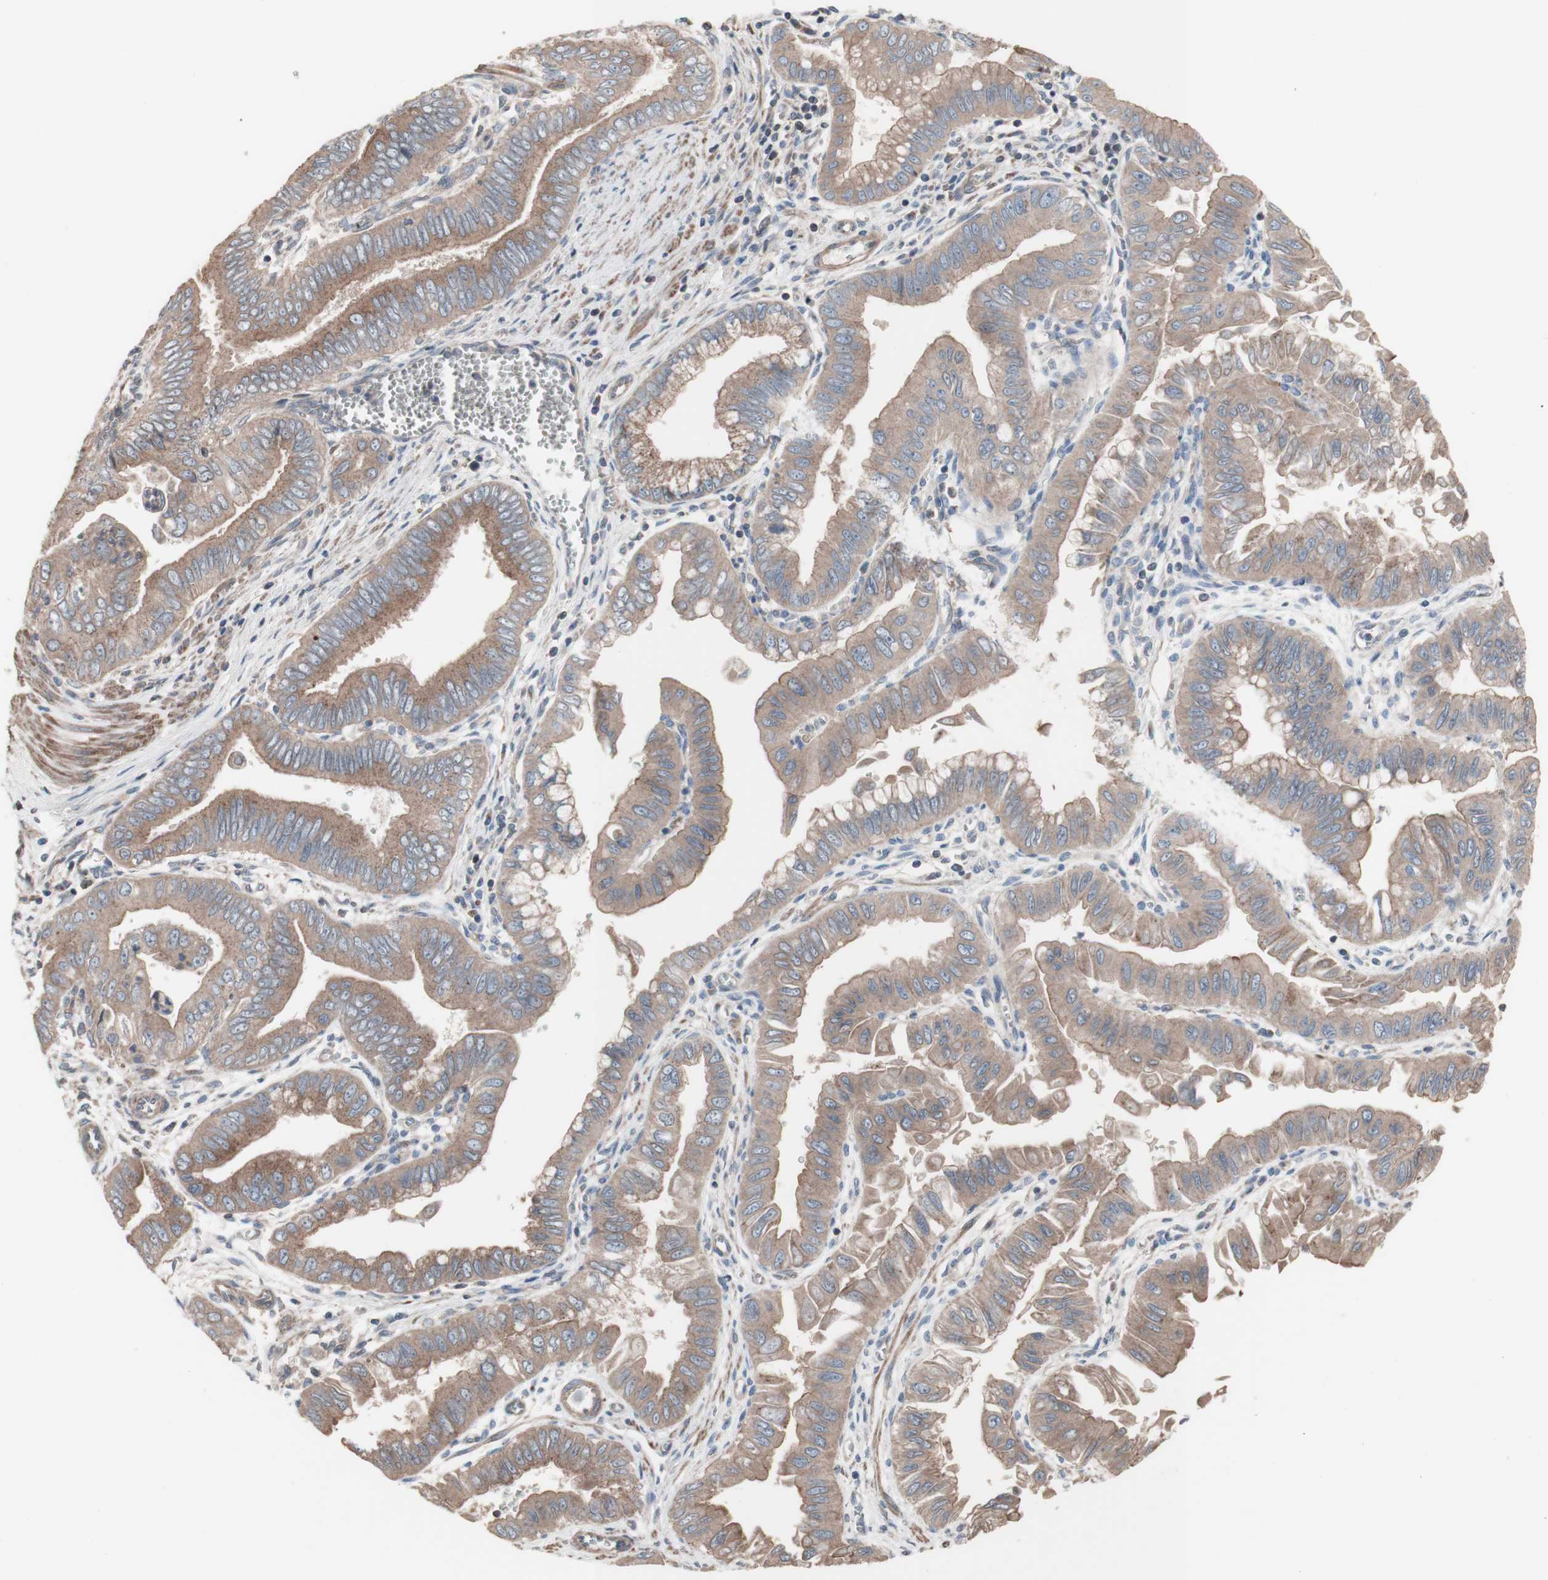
{"staining": {"intensity": "moderate", "quantity": ">75%", "location": "cytoplasmic/membranous"}, "tissue": "pancreatic cancer", "cell_type": "Tumor cells", "image_type": "cancer", "snomed": [{"axis": "morphology", "description": "Normal tissue, NOS"}, {"axis": "topography", "description": "Lymph node"}], "caption": "Tumor cells show medium levels of moderate cytoplasmic/membranous positivity in approximately >75% of cells in pancreatic cancer. The staining was performed using DAB, with brown indicating positive protein expression. Nuclei are stained blue with hematoxylin.", "gene": "COPB1", "patient": {"sex": "male", "age": 50}}